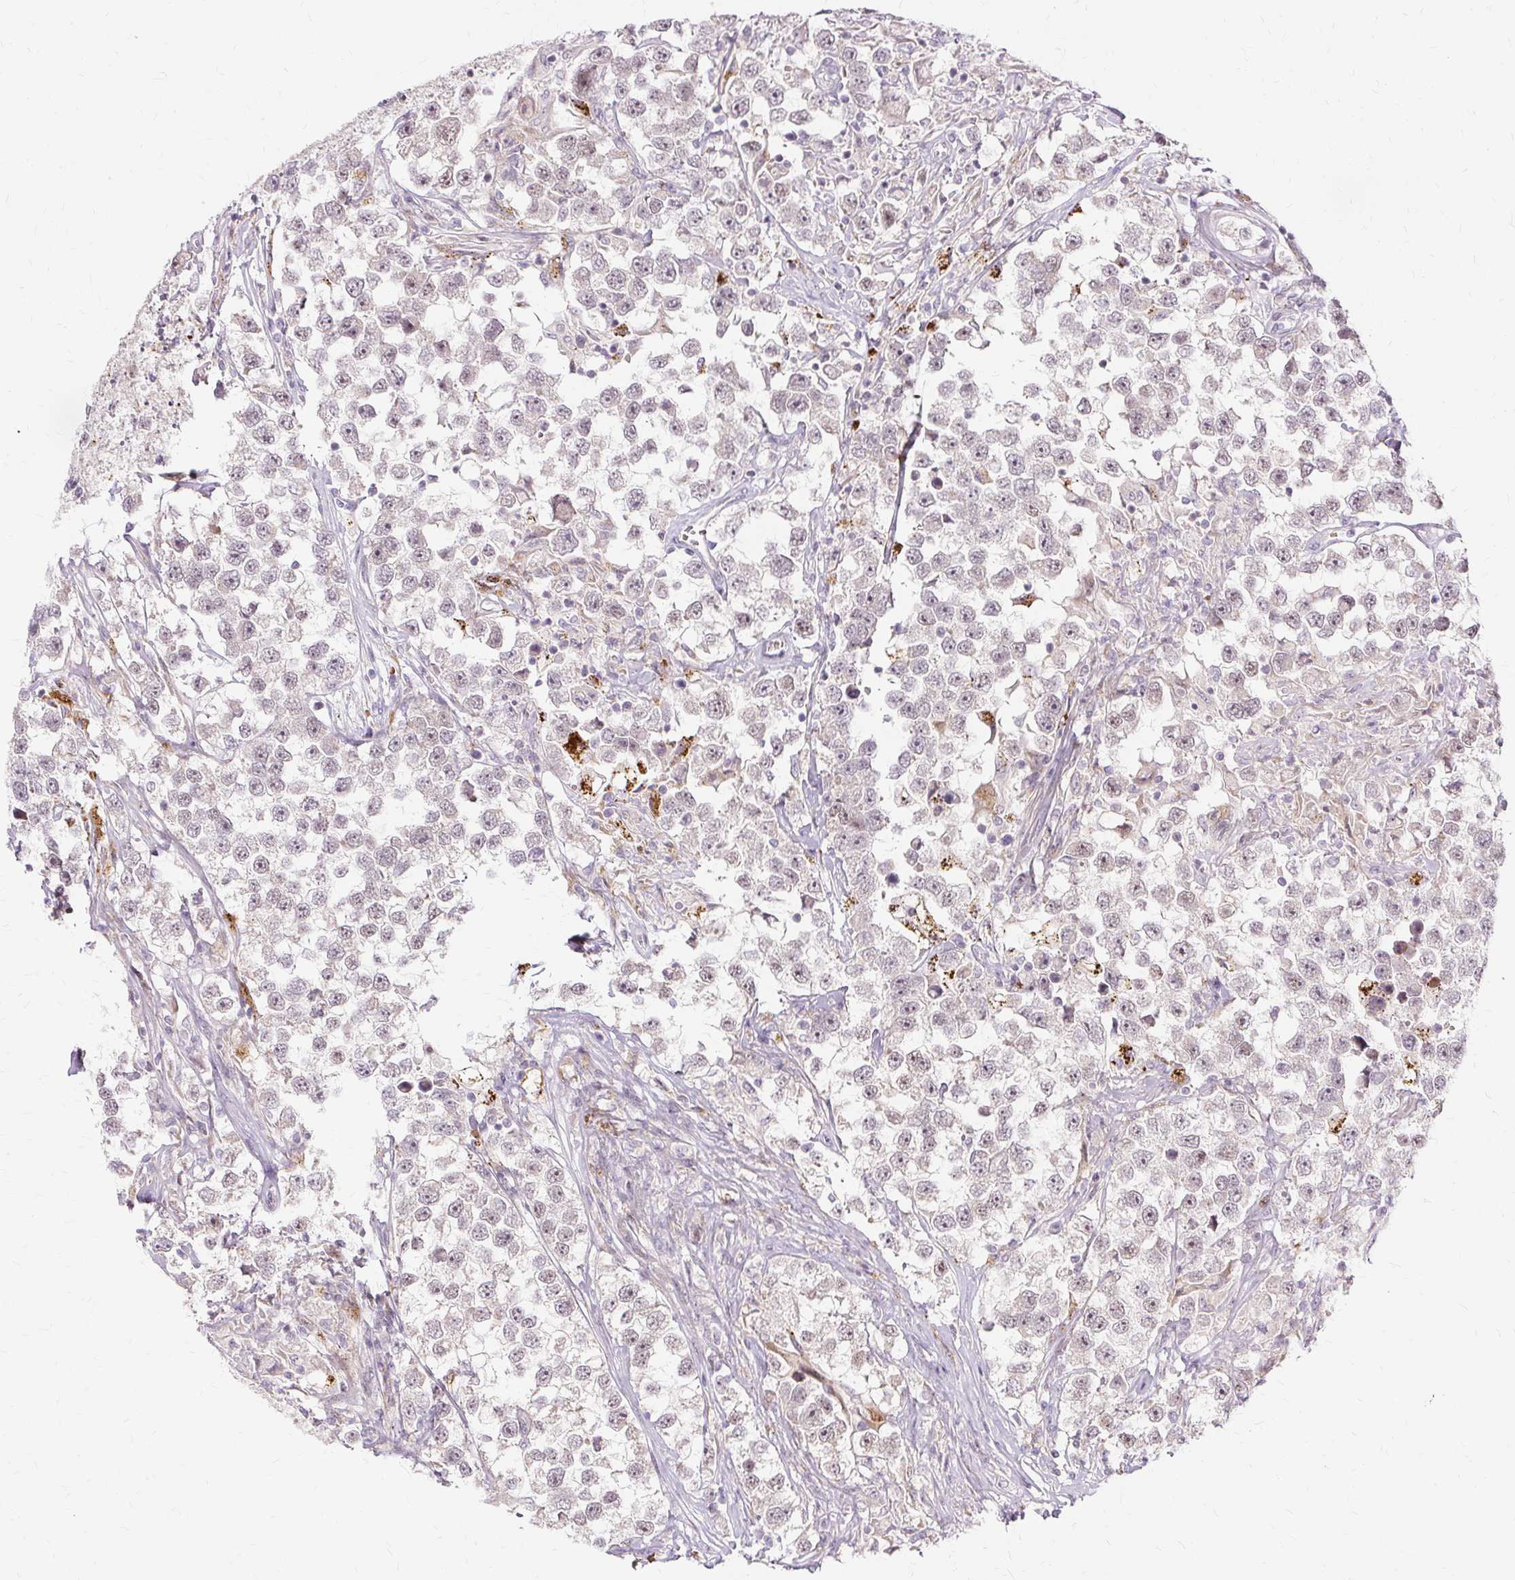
{"staining": {"intensity": "moderate", "quantity": "25%-75%", "location": "nuclear"}, "tissue": "testis cancer", "cell_type": "Tumor cells", "image_type": "cancer", "snomed": [{"axis": "morphology", "description": "Seminoma, NOS"}, {"axis": "topography", "description": "Testis"}], "caption": "This is an image of immunohistochemistry staining of testis seminoma, which shows moderate staining in the nuclear of tumor cells.", "gene": "MMACHC", "patient": {"sex": "male", "age": 46}}